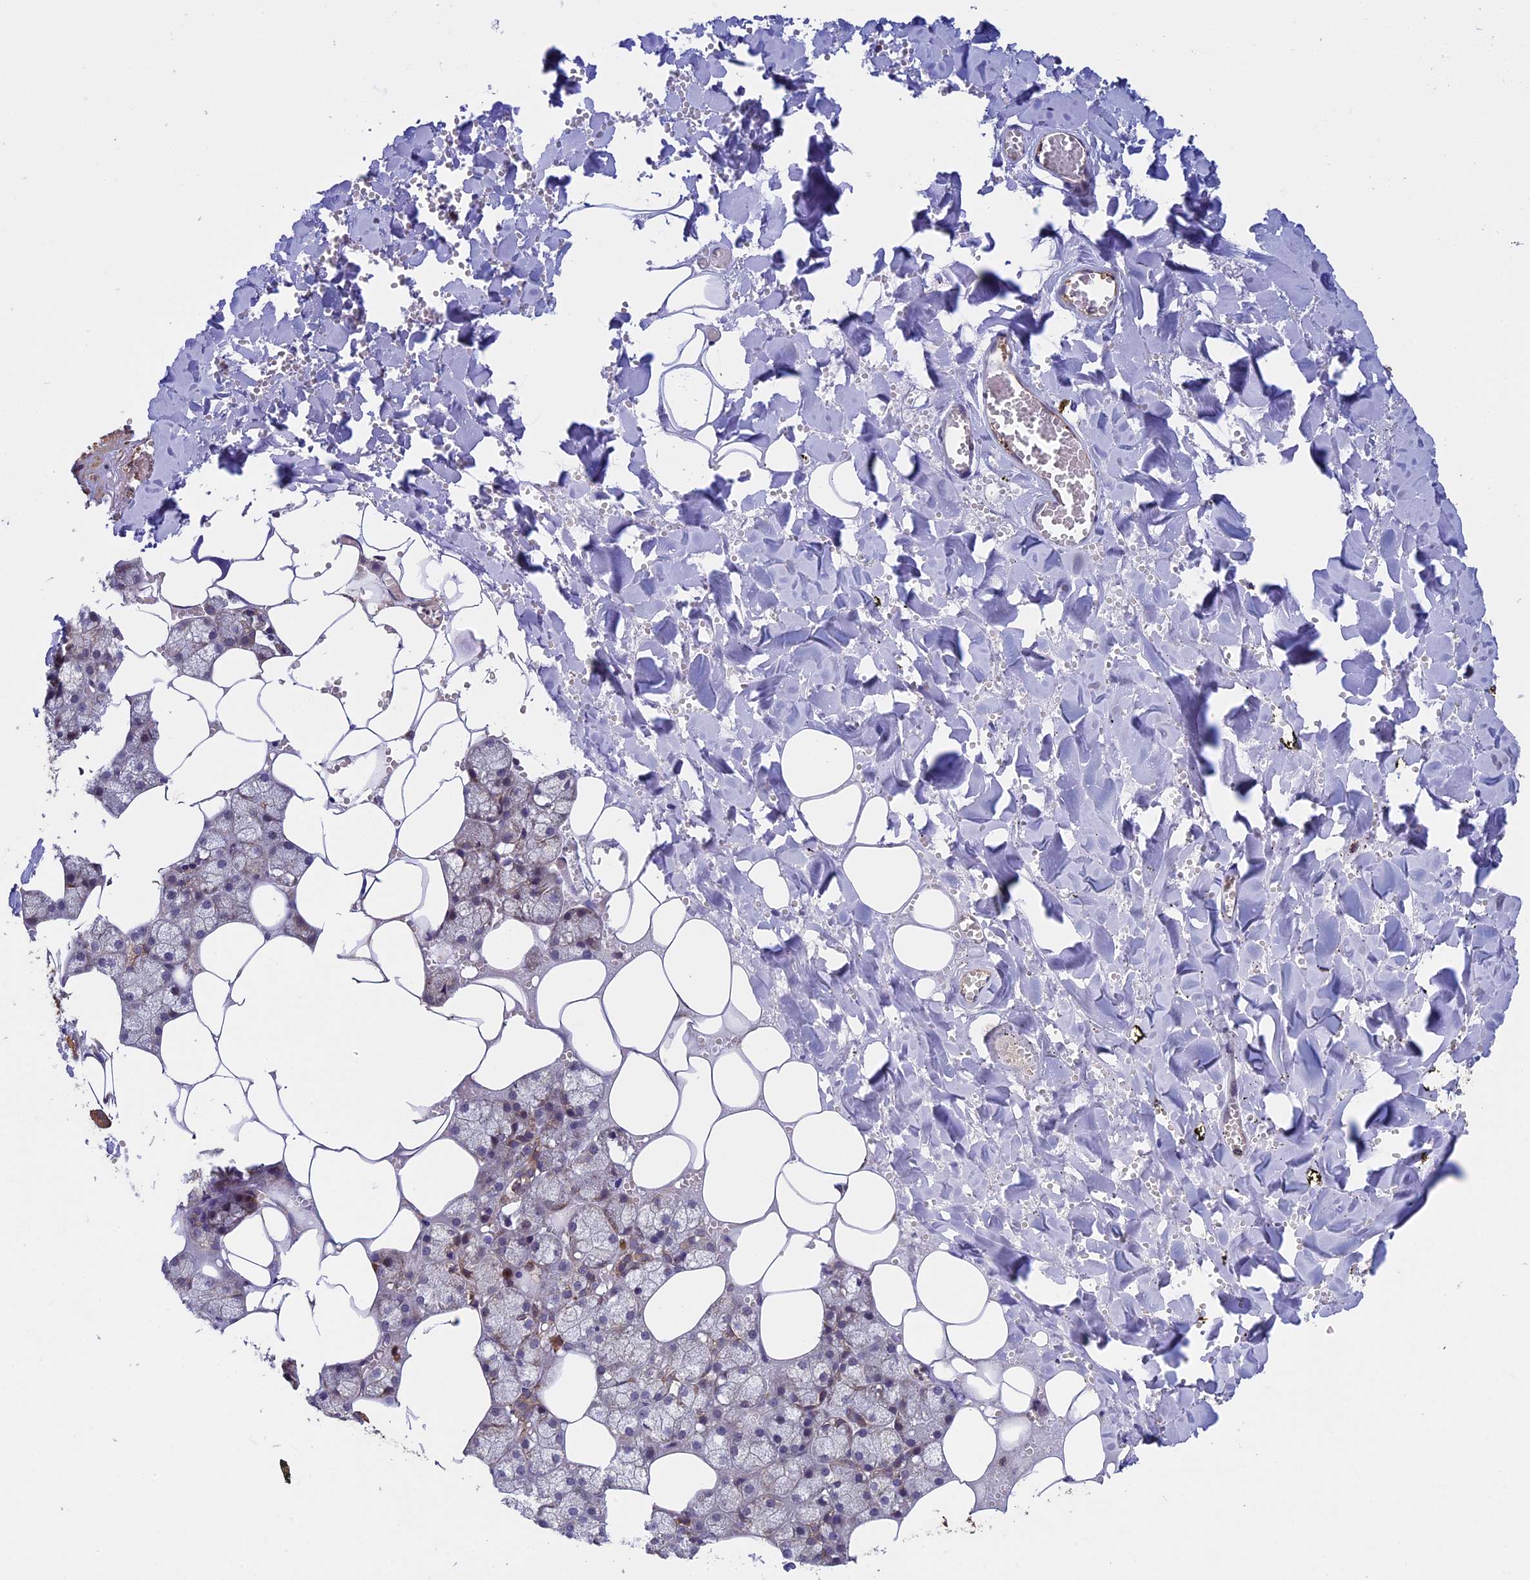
{"staining": {"intensity": "moderate", "quantity": "25%-75%", "location": "cytoplasmic/membranous"}, "tissue": "salivary gland", "cell_type": "Glandular cells", "image_type": "normal", "snomed": [{"axis": "morphology", "description": "Normal tissue, NOS"}, {"axis": "topography", "description": "Salivary gland"}], "caption": "Moderate cytoplasmic/membranous staining for a protein is appreciated in about 25%-75% of glandular cells of benign salivary gland using immunohistochemistry (IHC).", "gene": "RNF17", "patient": {"sex": "male", "age": 62}}